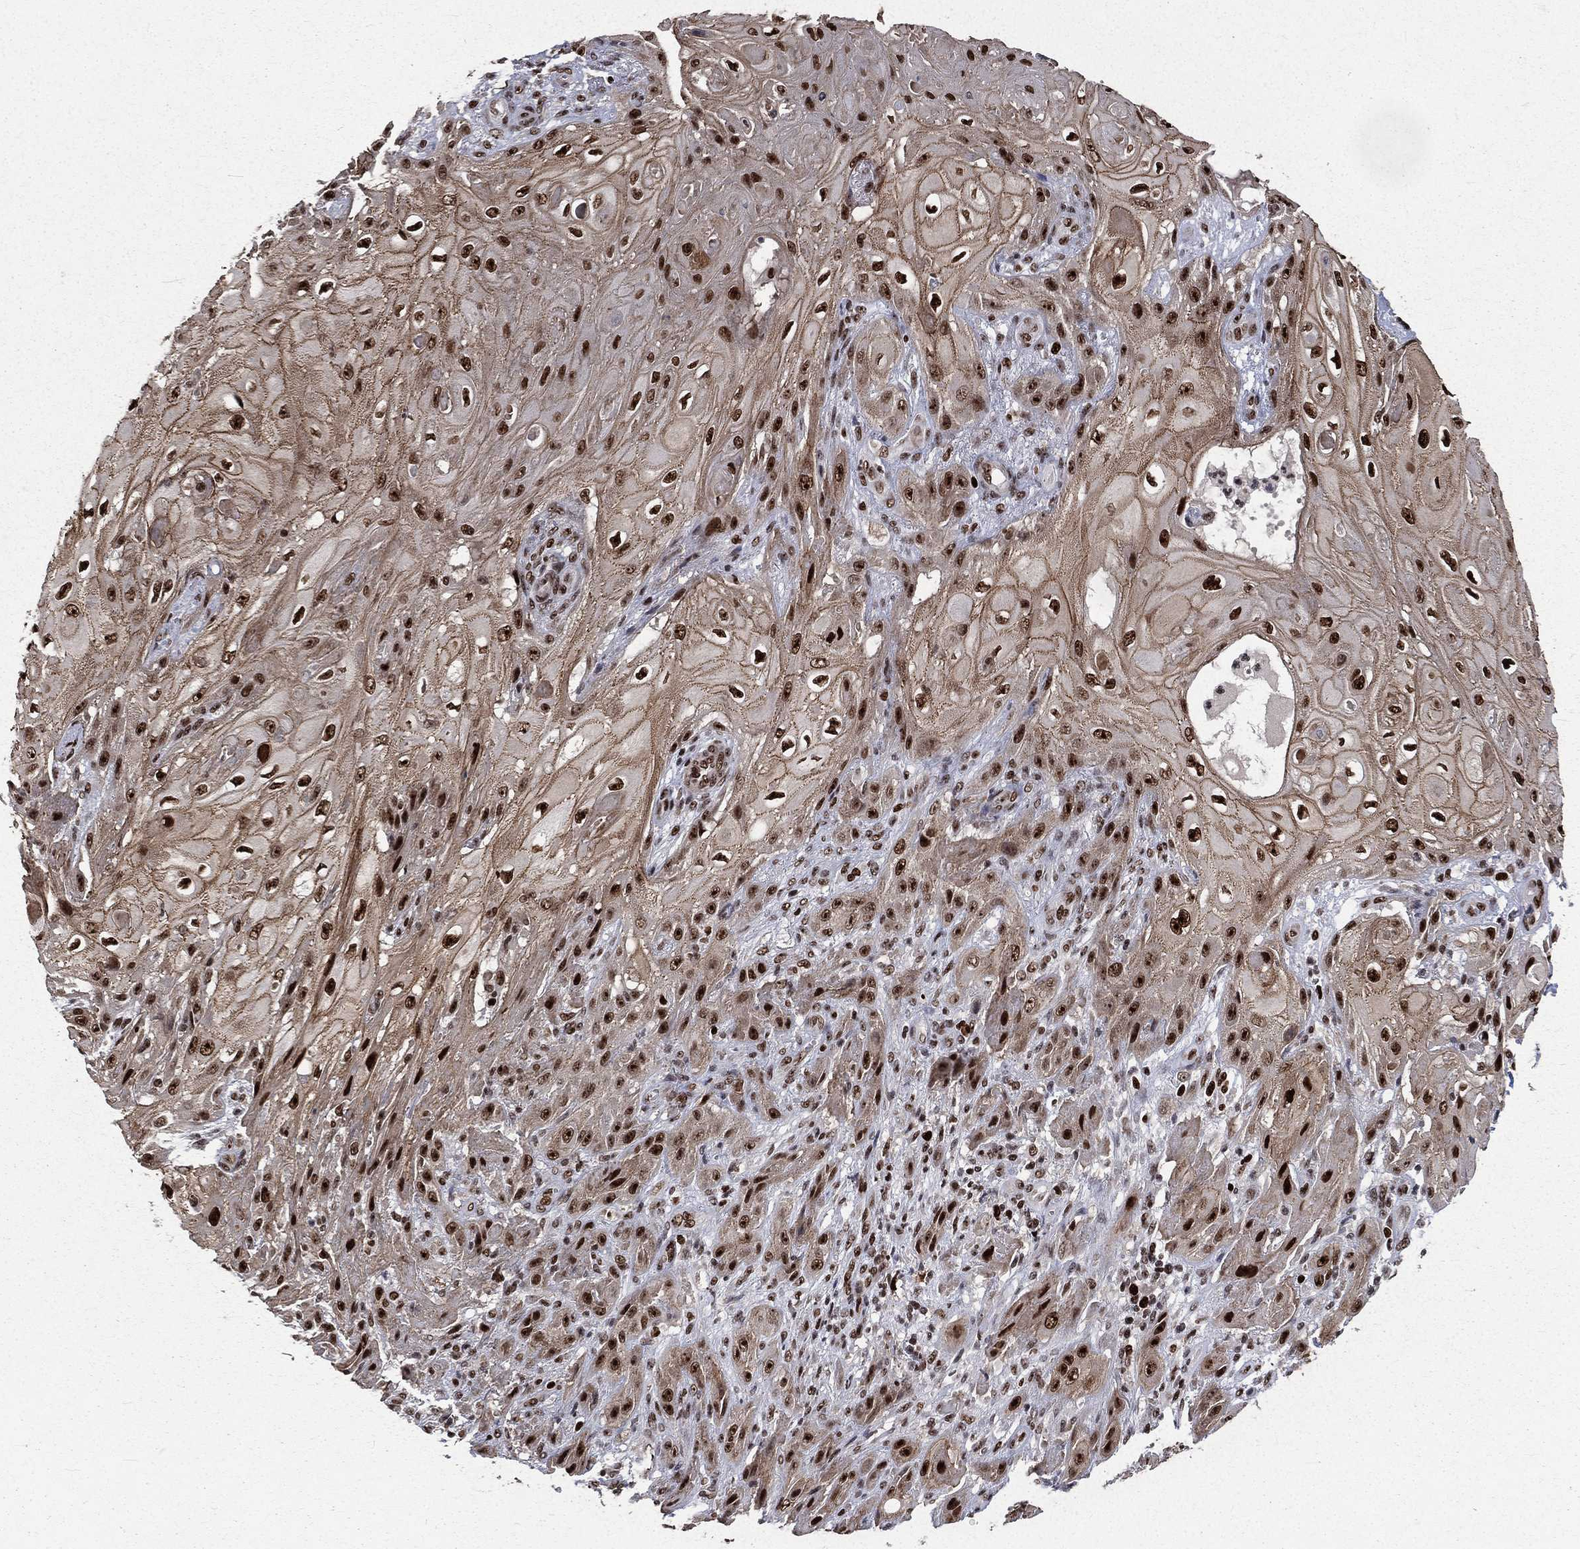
{"staining": {"intensity": "strong", "quantity": ">75%", "location": "nuclear"}, "tissue": "skin cancer", "cell_type": "Tumor cells", "image_type": "cancer", "snomed": [{"axis": "morphology", "description": "Squamous cell carcinoma, NOS"}, {"axis": "topography", "description": "Skin"}], "caption": "DAB immunohistochemical staining of human skin squamous cell carcinoma exhibits strong nuclear protein staining in approximately >75% of tumor cells.", "gene": "POLB", "patient": {"sex": "male", "age": 62}}